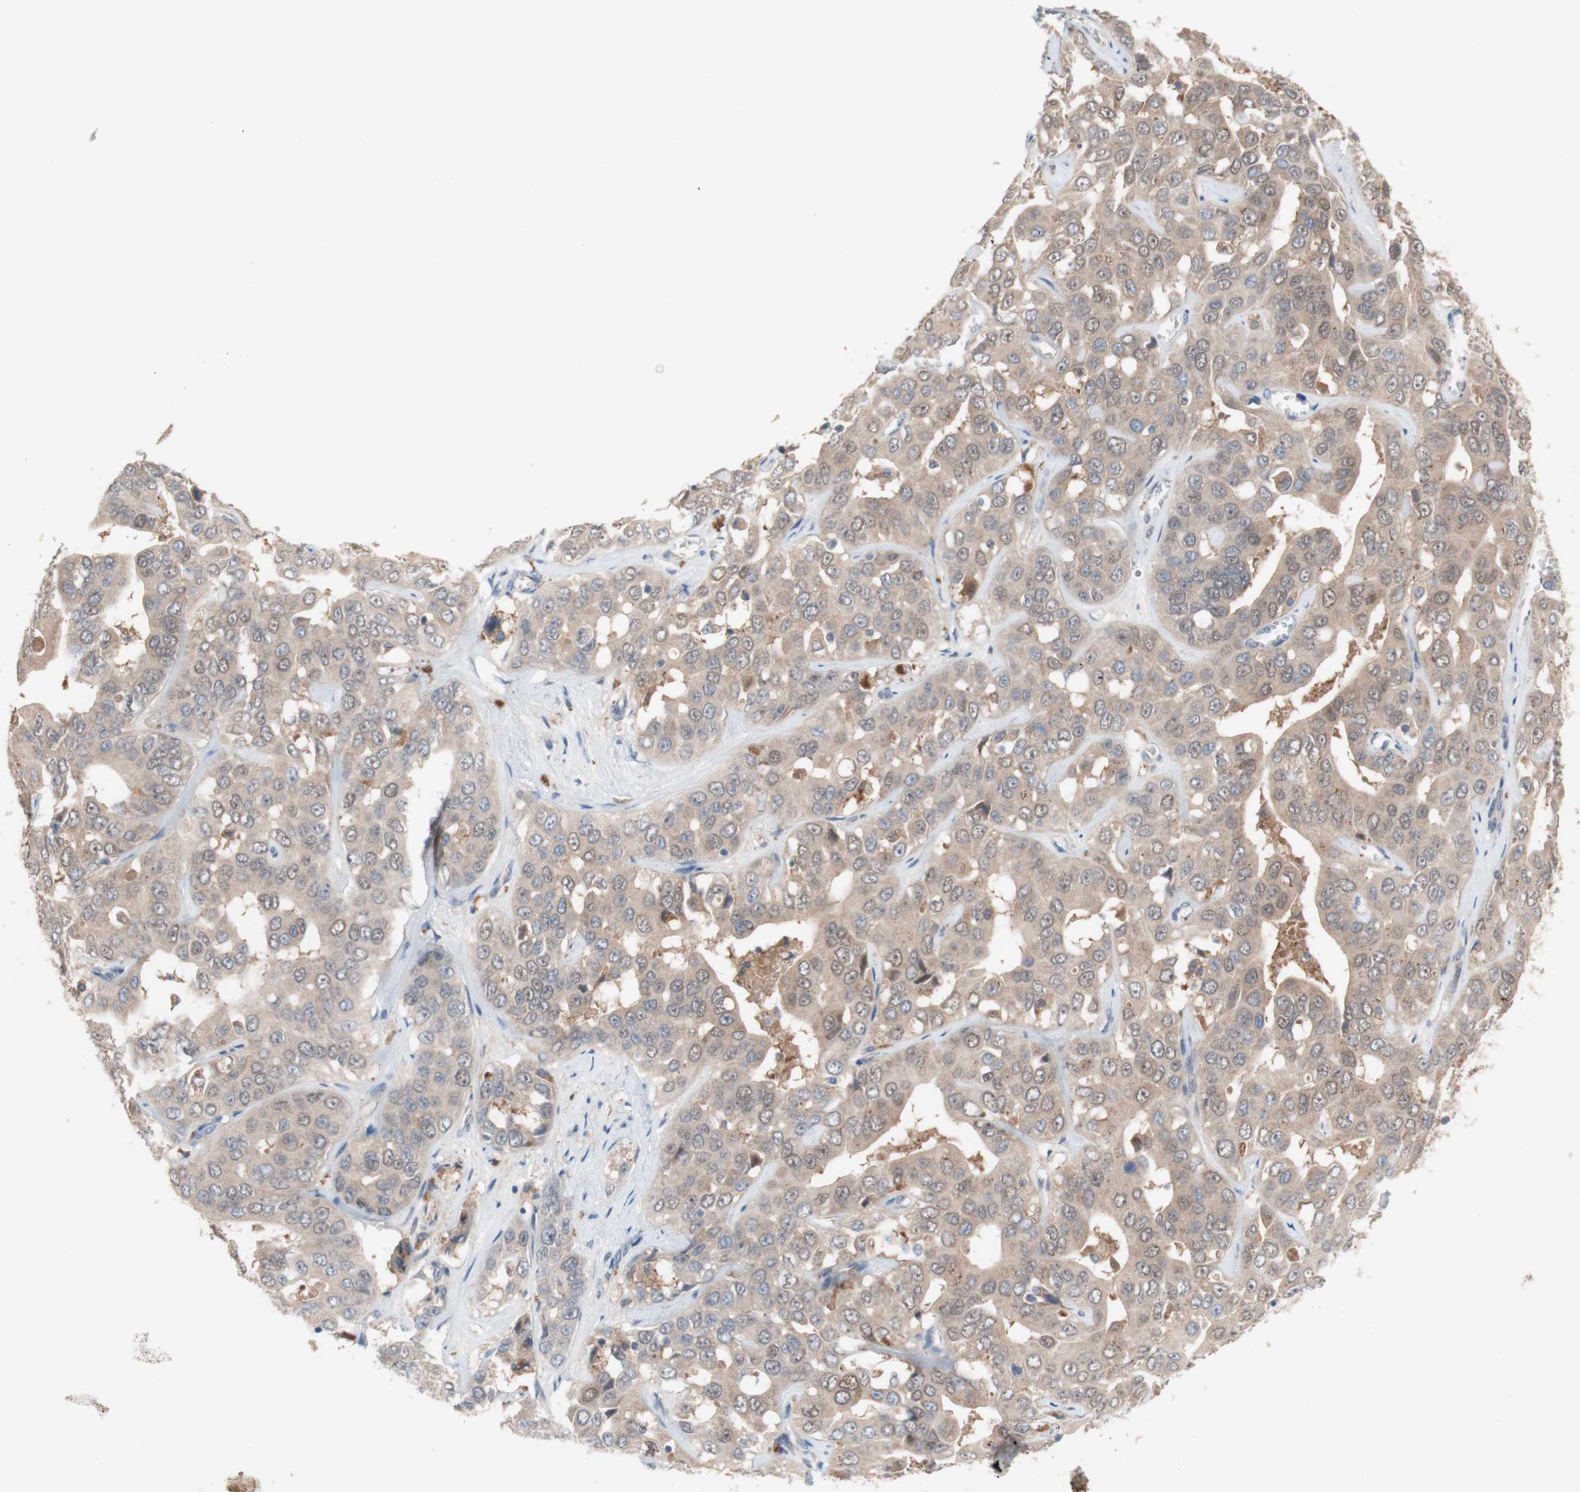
{"staining": {"intensity": "weak", "quantity": ">75%", "location": "cytoplasmic/membranous,nuclear"}, "tissue": "liver cancer", "cell_type": "Tumor cells", "image_type": "cancer", "snomed": [{"axis": "morphology", "description": "Cholangiocarcinoma"}, {"axis": "topography", "description": "Liver"}], "caption": "The image displays staining of liver cancer (cholangiocarcinoma), revealing weak cytoplasmic/membranous and nuclear protein expression (brown color) within tumor cells.", "gene": "PEX2", "patient": {"sex": "female", "age": 52}}